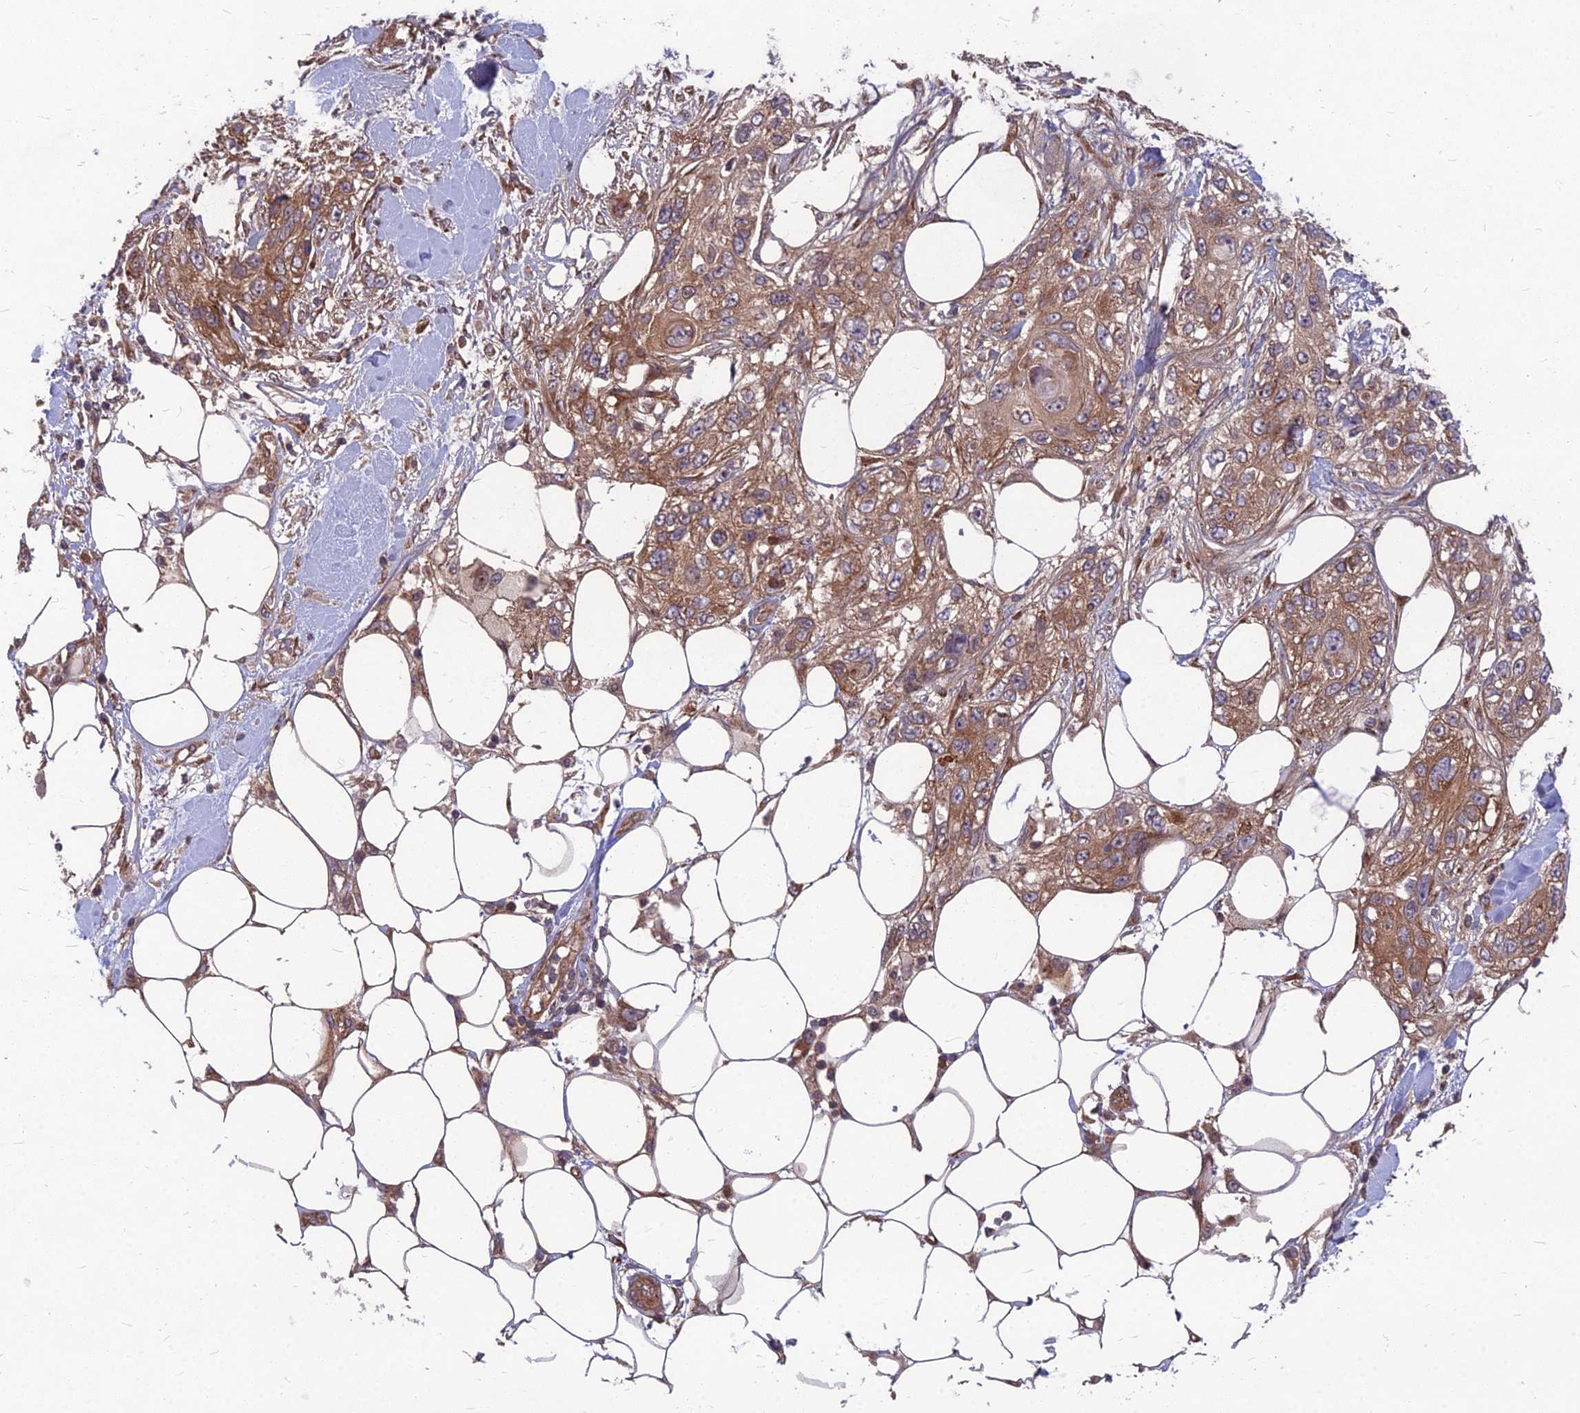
{"staining": {"intensity": "moderate", "quantity": ">75%", "location": "cytoplasmic/membranous"}, "tissue": "skin cancer", "cell_type": "Tumor cells", "image_type": "cancer", "snomed": [{"axis": "morphology", "description": "Normal tissue, NOS"}, {"axis": "morphology", "description": "Squamous cell carcinoma, NOS"}, {"axis": "topography", "description": "Skin"}], "caption": "Protein staining of squamous cell carcinoma (skin) tissue reveals moderate cytoplasmic/membranous staining in about >75% of tumor cells.", "gene": "MFSD8", "patient": {"sex": "male", "age": 72}}